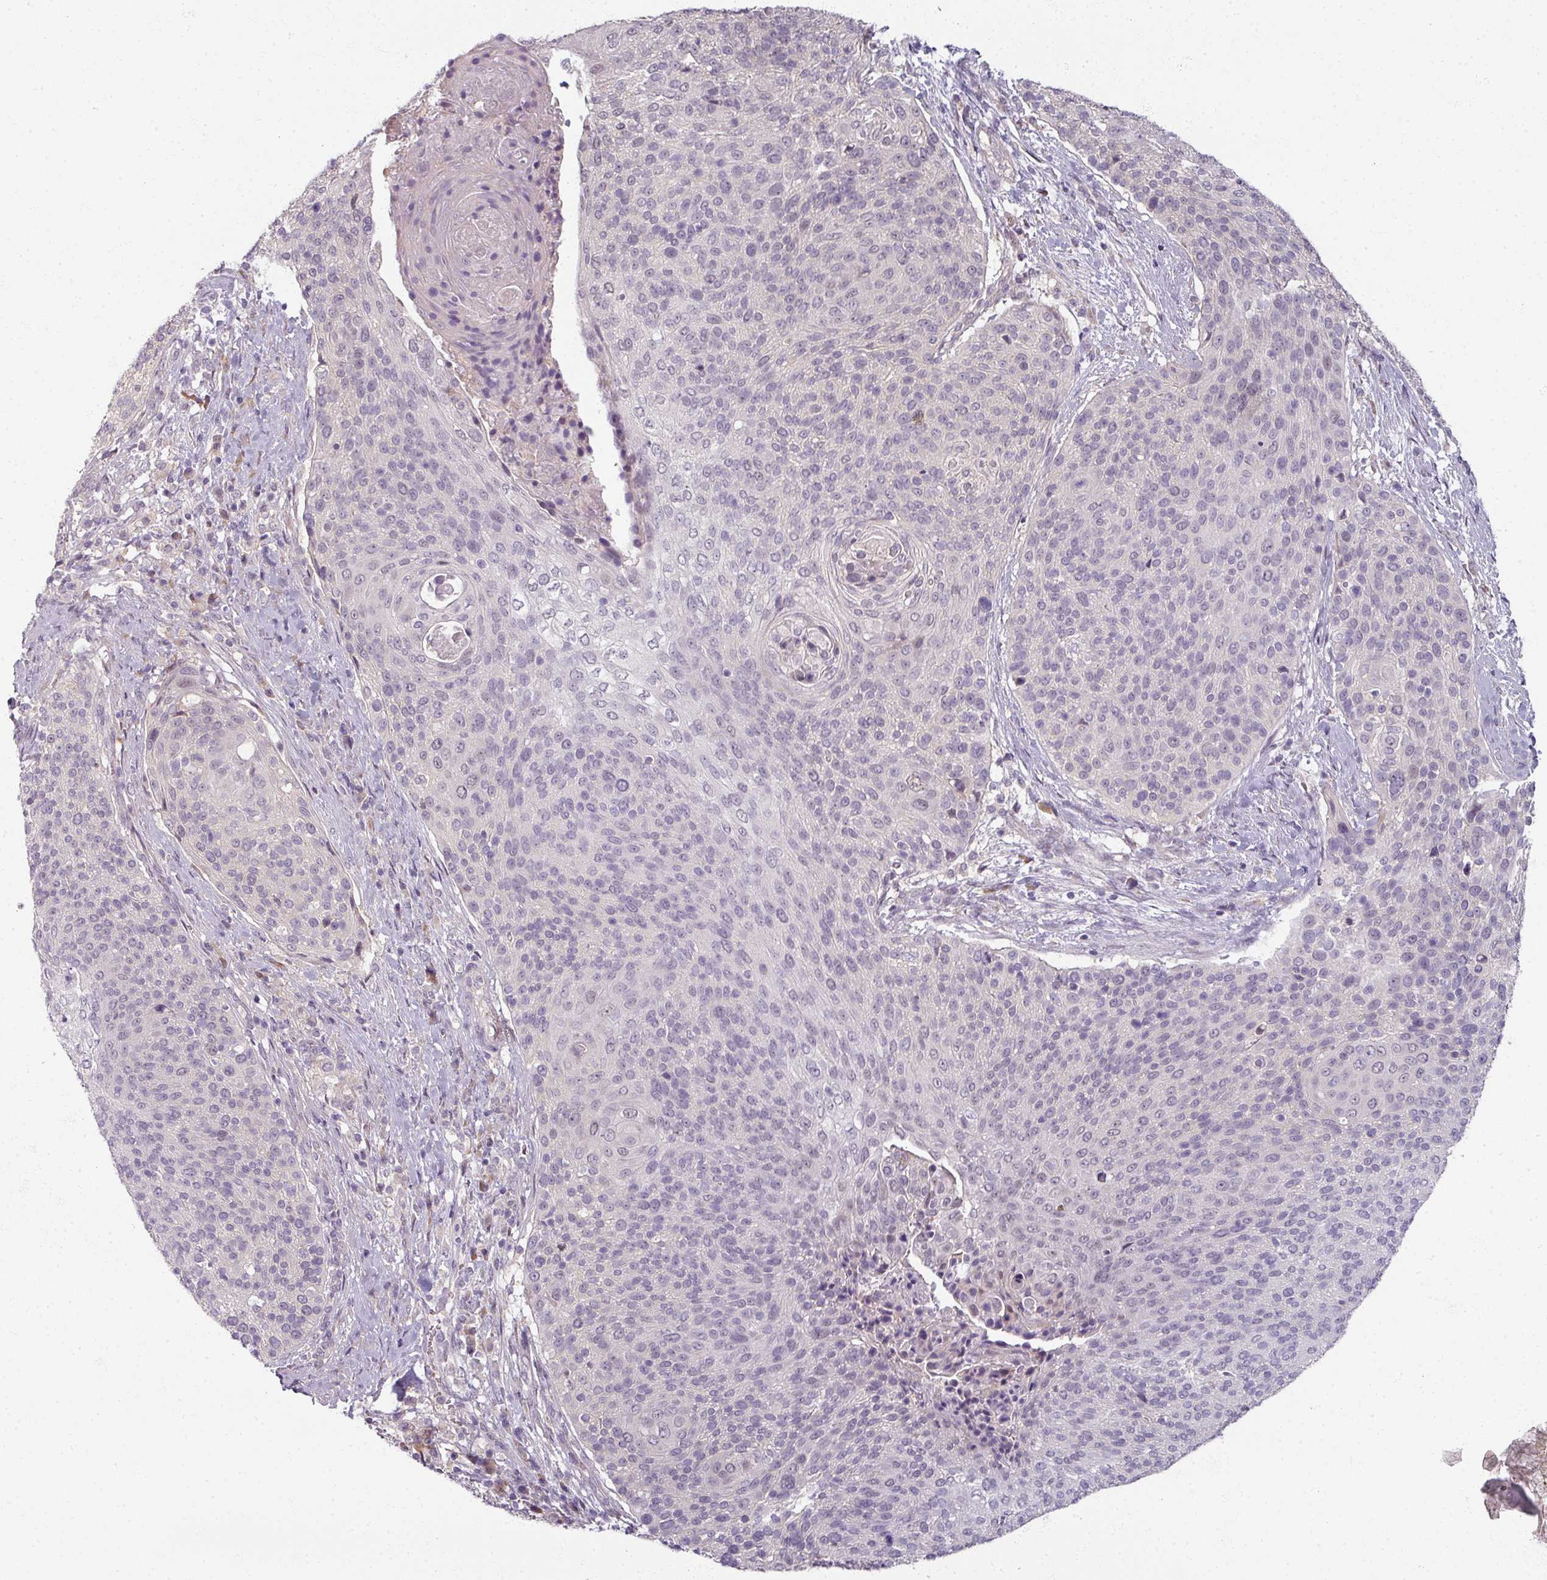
{"staining": {"intensity": "negative", "quantity": "none", "location": "none"}, "tissue": "cervical cancer", "cell_type": "Tumor cells", "image_type": "cancer", "snomed": [{"axis": "morphology", "description": "Squamous cell carcinoma, NOS"}, {"axis": "topography", "description": "Cervix"}], "caption": "This image is of cervical cancer stained with immunohistochemistry (IHC) to label a protein in brown with the nuclei are counter-stained blue. There is no positivity in tumor cells.", "gene": "MYMK", "patient": {"sex": "female", "age": 31}}